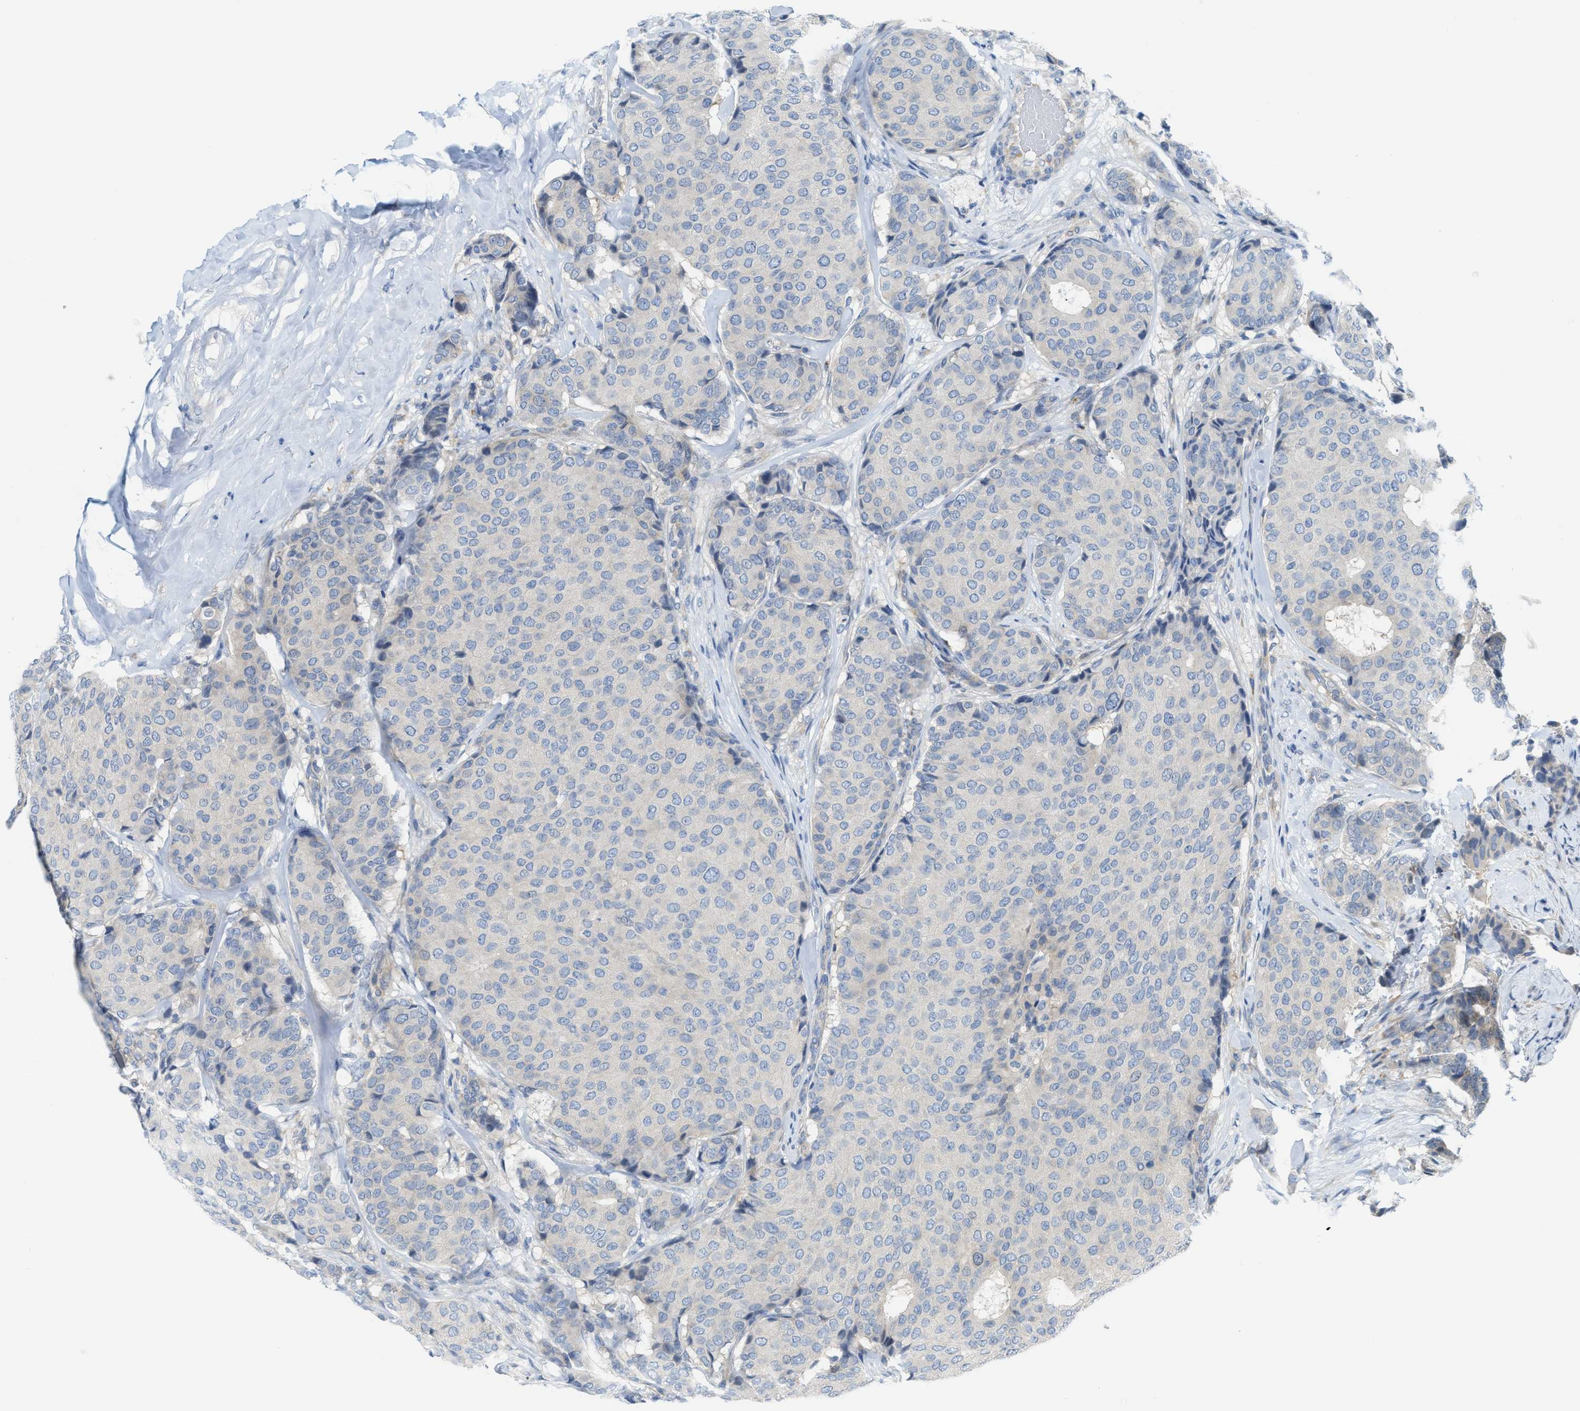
{"staining": {"intensity": "negative", "quantity": "none", "location": "none"}, "tissue": "breast cancer", "cell_type": "Tumor cells", "image_type": "cancer", "snomed": [{"axis": "morphology", "description": "Duct carcinoma"}, {"axis": "topography", "description": "Breast"}], "caption": "Immunohistochemistry of human breast invasive ductal carcinoma exhibits no positivity in tumor cells.", "gene": "KLHDC10", "patient": {"sex": "female", "age": 75}}